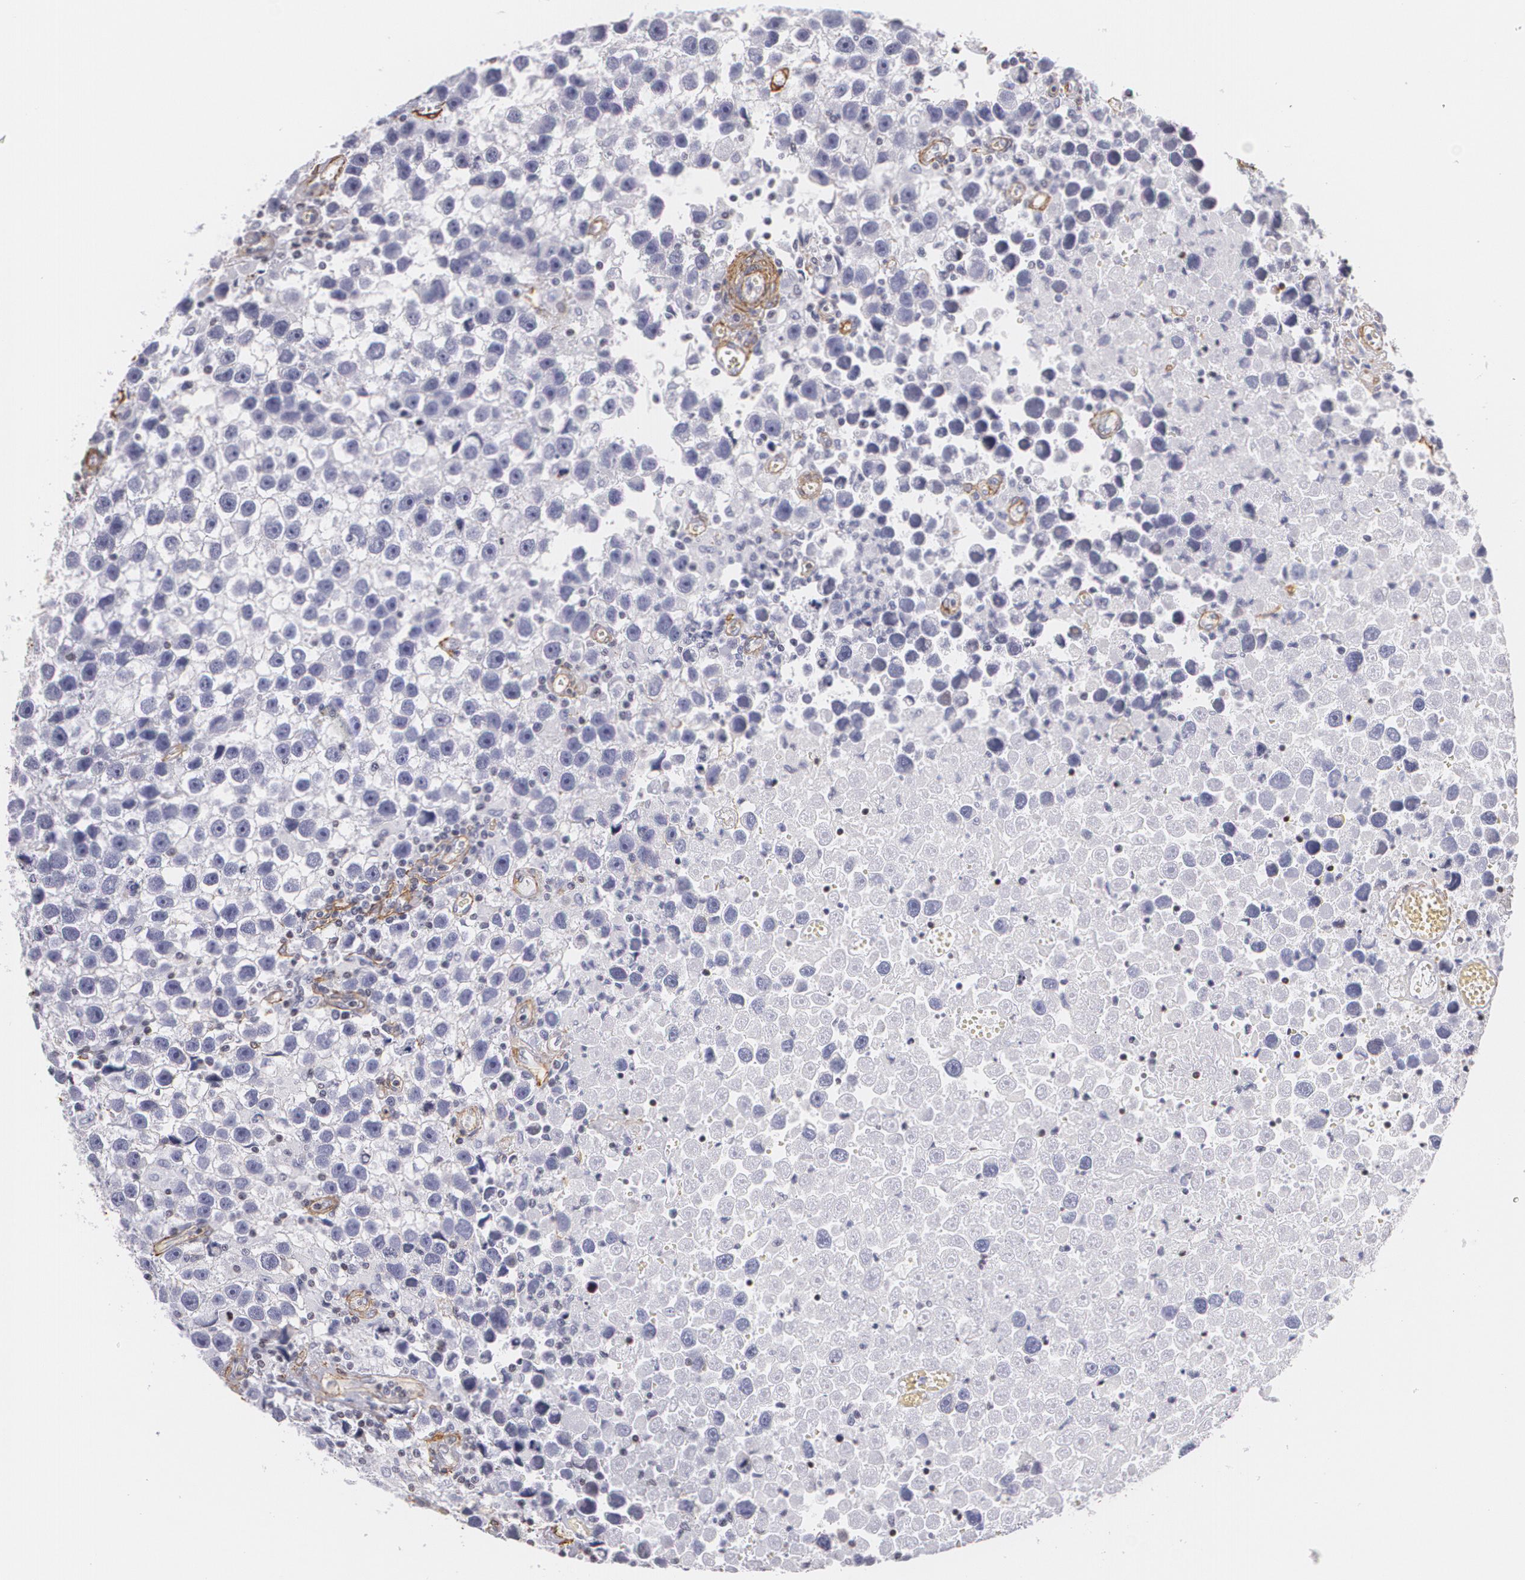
{"staining": {"intensity": "negative", "quantity": "none", "location": "none"}, "tissue": "testis cancer", "cell_type": "Tumor cells", "image_type": "cancer", "snomed": [{"axis": "morphology", "description": "Seminoma, NOS"}, {"axis": "topography", "description": "Testis"}], "caption": "Tumor cells show no significant protein expression in testis cancer. (Brightfield microscopy of DAB (3,3'-diaminobenzidine) IHC at high magnification).", "gene": "VAMP1", "patient": {"sex": "male", "age": 43}}